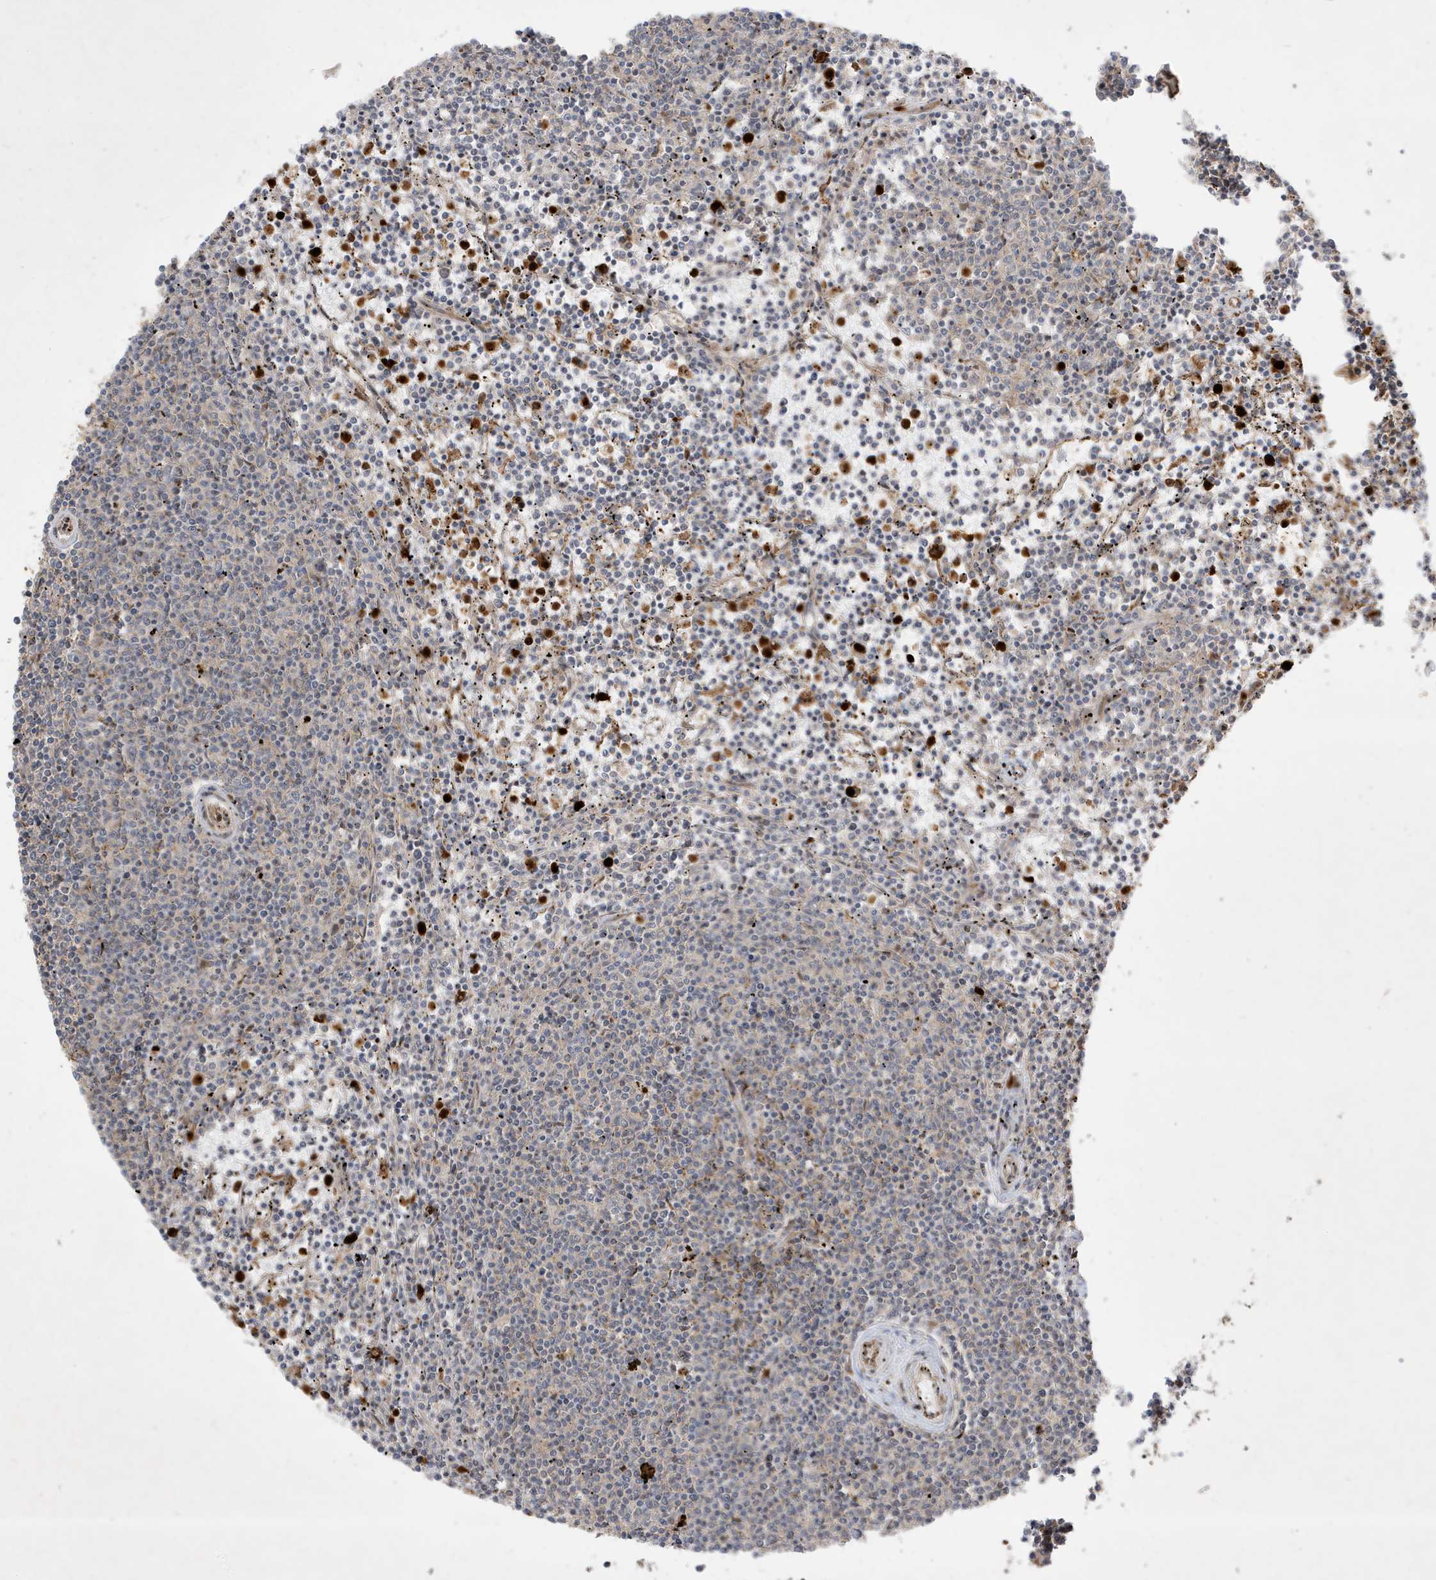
{"staining": {"intensity": "negative", "quantity": "none", "location": "none"}, "tissue": "lymphoma", "cell_type": "Tumor cells", "image_type": "cancer", "snomed": [{"axis": "morphology", "description": "Malignant lymphoma, non-Hodgkin's type, Low grade"}, {"axis": "topography", "description": "Spleen"}], "caption": "DAB (3,3'-diaminobenzidine) immunohistochemical staining of malignant lymphoma, non-Hodgkin's type (low-grade) demonstrates no significant positivity in tumor cells.", "gene": "IFT57", "patient": {"sex": "female", "age": 50}}